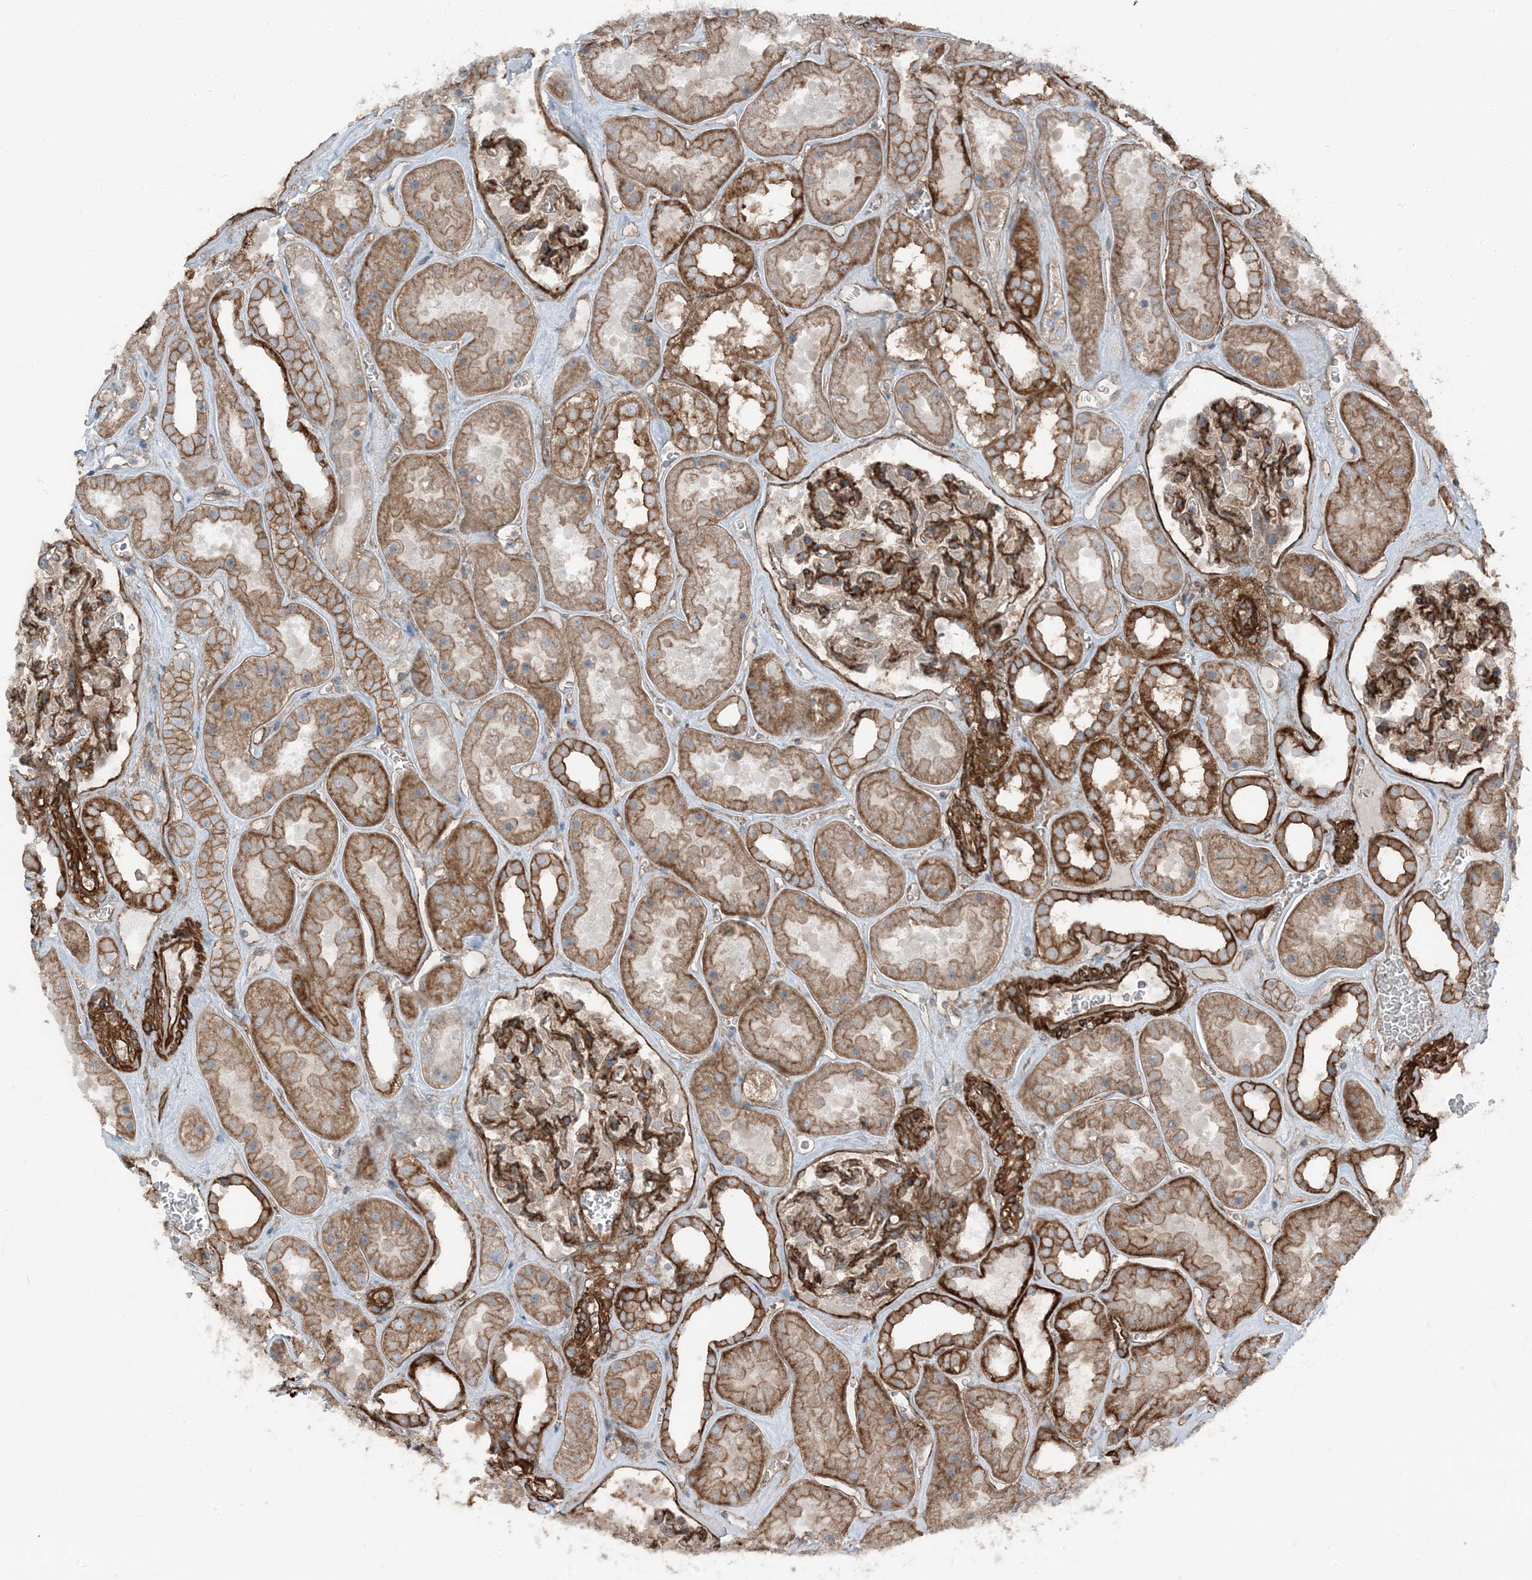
{"staining": {"intensity": "strong", "quantity": "25%-75%", "location": "cytoplasmic/membranous"}, "tissue": "kidney", "cell_type": "Cells in glomeruli", "image_type": "normal", "snomed": [{"axis": "morphology", "description": "Normal tissue, NOS"}, {"axis": "topography", "description": "Kidney"}], "caption": "High-magnification brightfield microscopy of unremarkable kidney stained with DAB (3,3'-diaminobenzidine) (brown) and counterstained with hematoxylin (blue). cells in glomeruli exhibit strong cytoplasmic/membranous positivity is identified in about25%-75% of cells. The protein of interest is shown in brown color, while the nuclei are stained blue.", "gene": "ZFP90", "patient": {"sex": "female", "age": 41}}